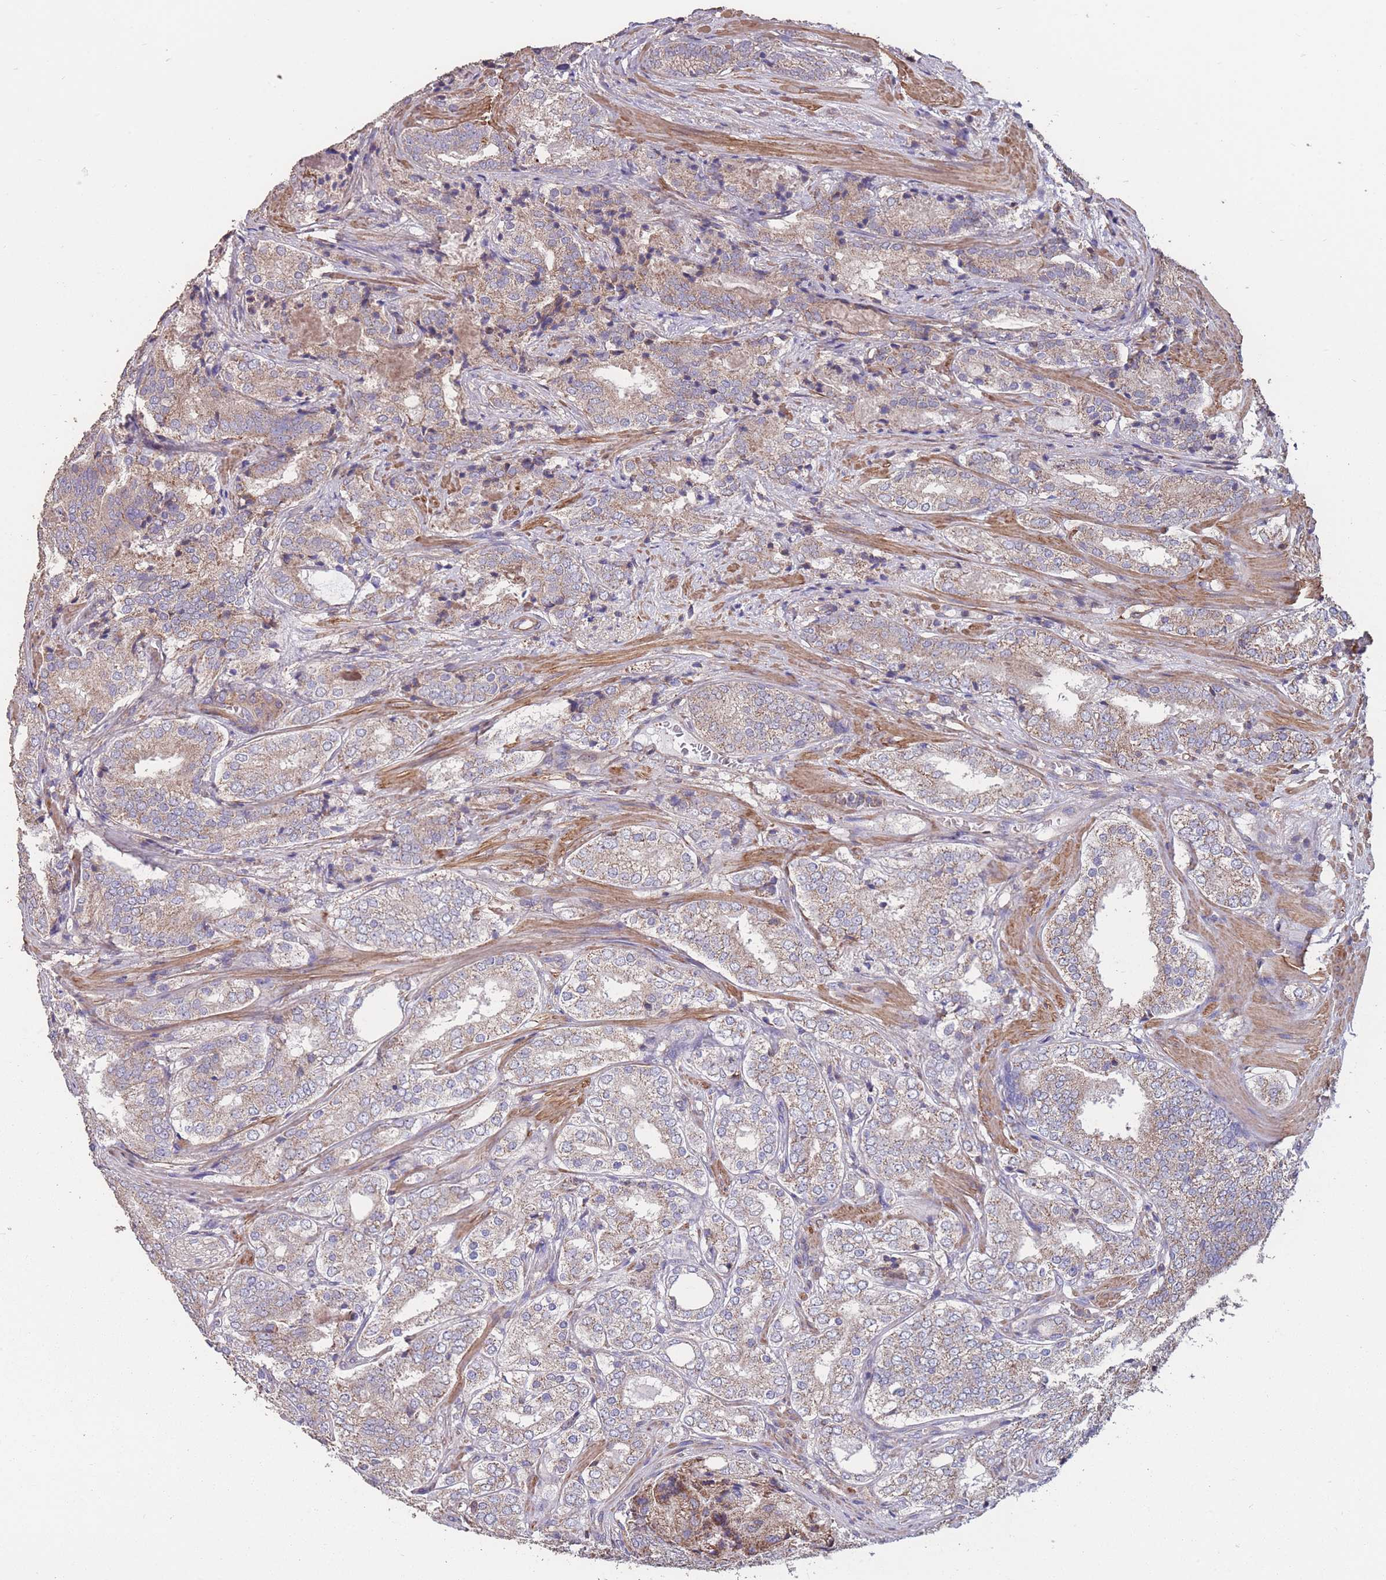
{"staining": {"intensity": "weak", "quantity": ">75%", "location": "cytoplasmic/membranous"}, "tissue": "prostate cancer", "cell_type": "Tumor cells", "image_type": "cancer", "snomed": [{"axis": "morphology", "description": "Adenocarcinoma, High grade"}, {"axis": "topography", "description": "Prostate"}], "caption": "Prostate high-grade adenocarcinoma stained for a protein (brown) shows weak cytoplasmic/membranous positive staining in approximately >75% of tumor cells.", "gene": "NUDT21", "patient": {"sex": "male", "age": 63}}